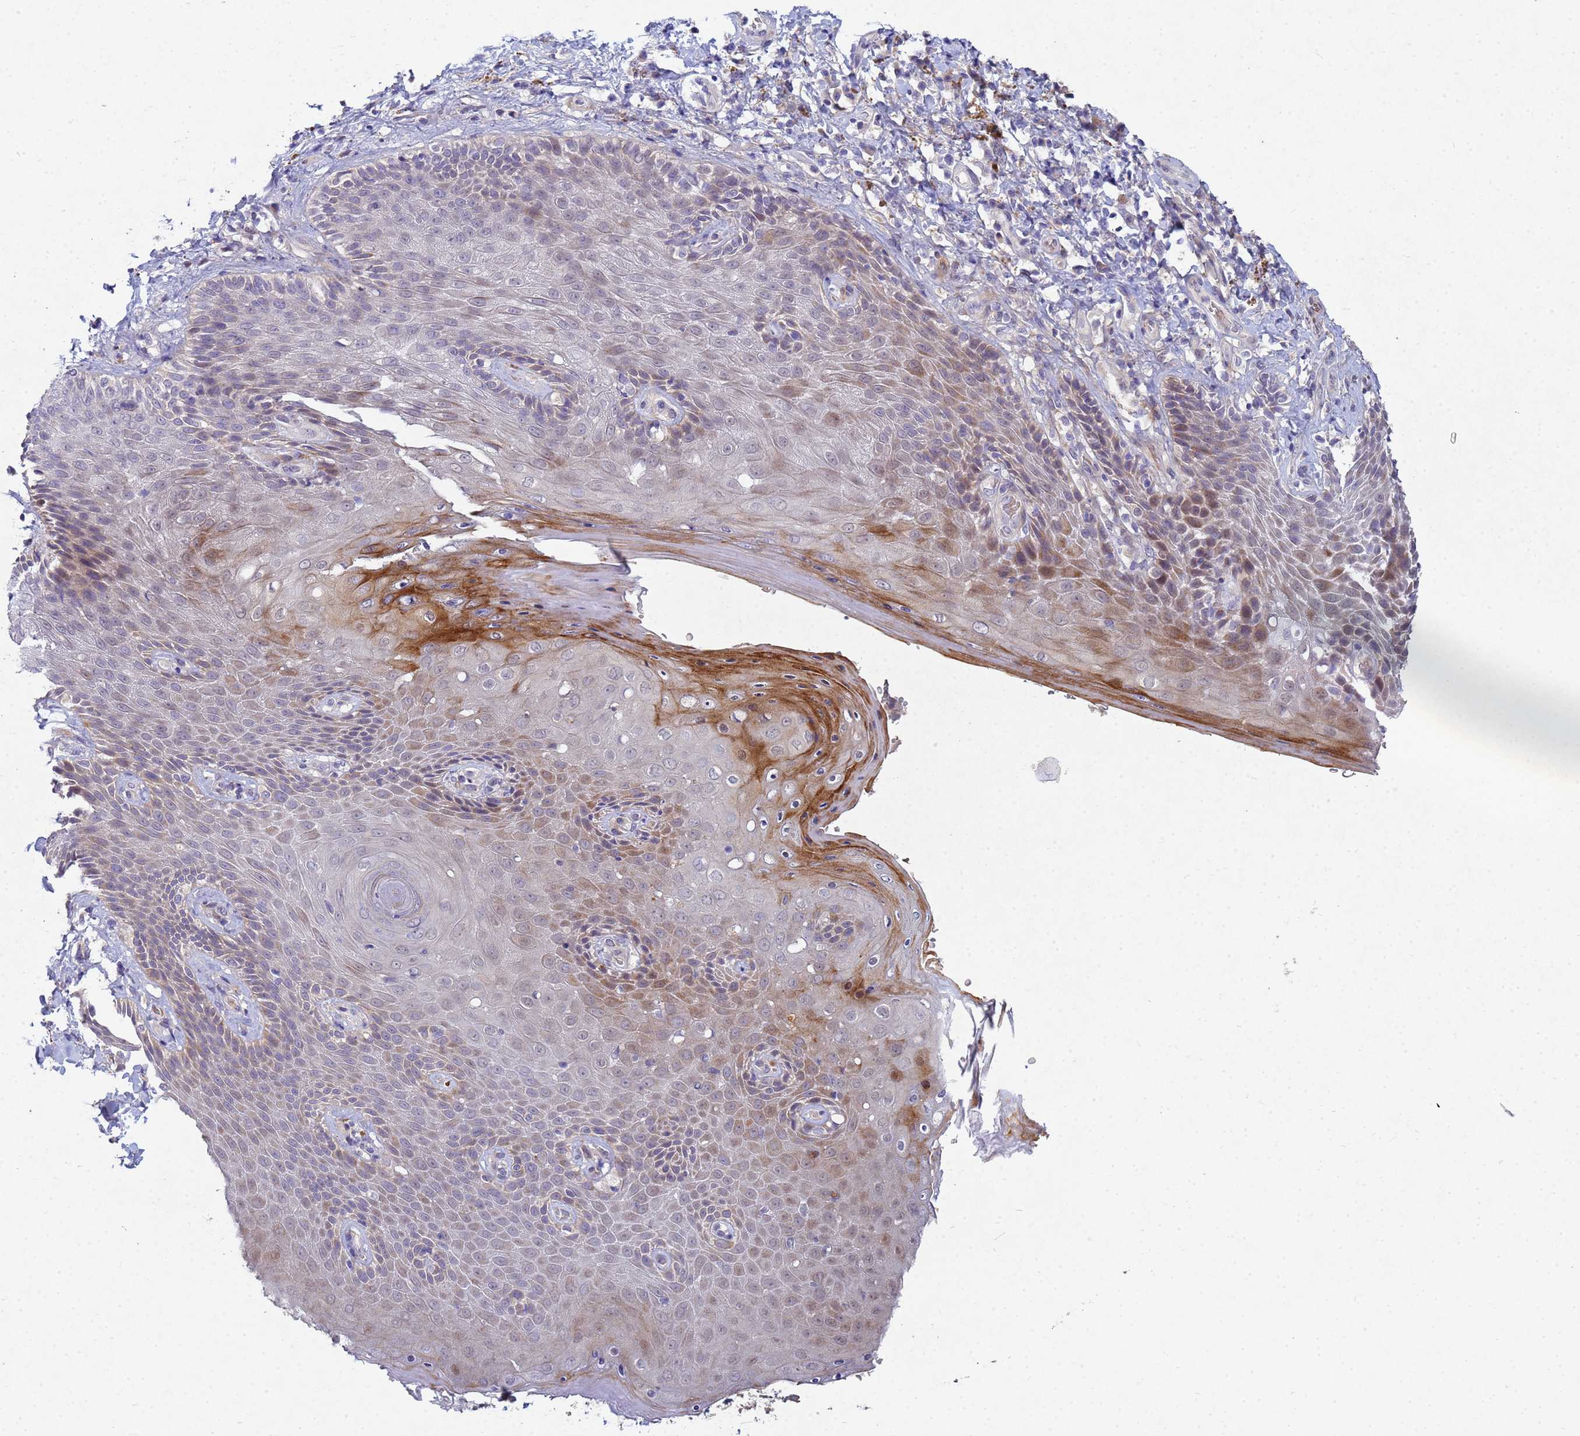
{"staining": {"intensity": "moderate", "quantity": "25%-75%", "location": "cytoplasmic/membranous"}, "tissue": "skin", "cell_type": "Epidermal cells", "image_type": "normal", "snomed": [{"axis": "morphology", "description": "Normal tissue, NOS"}, {"axis": "topography", "description": "Anal"}], "caption": "Immunohistochemistry staining of unremarkable skin, which displays medium levels of moderate cytoplasmic/membranous expression in about 25%-75% of epidermal cells indicating moderate cytoplasmic/membranous protein staining. The staining was performed using DAB (3,3'-diaminobenzidine) (brown) for protein detection and nuclei were counterstained in hematoxylin (blue).", "gene": "TNPO2", "patient": {"sex": "female", "age": 89}}